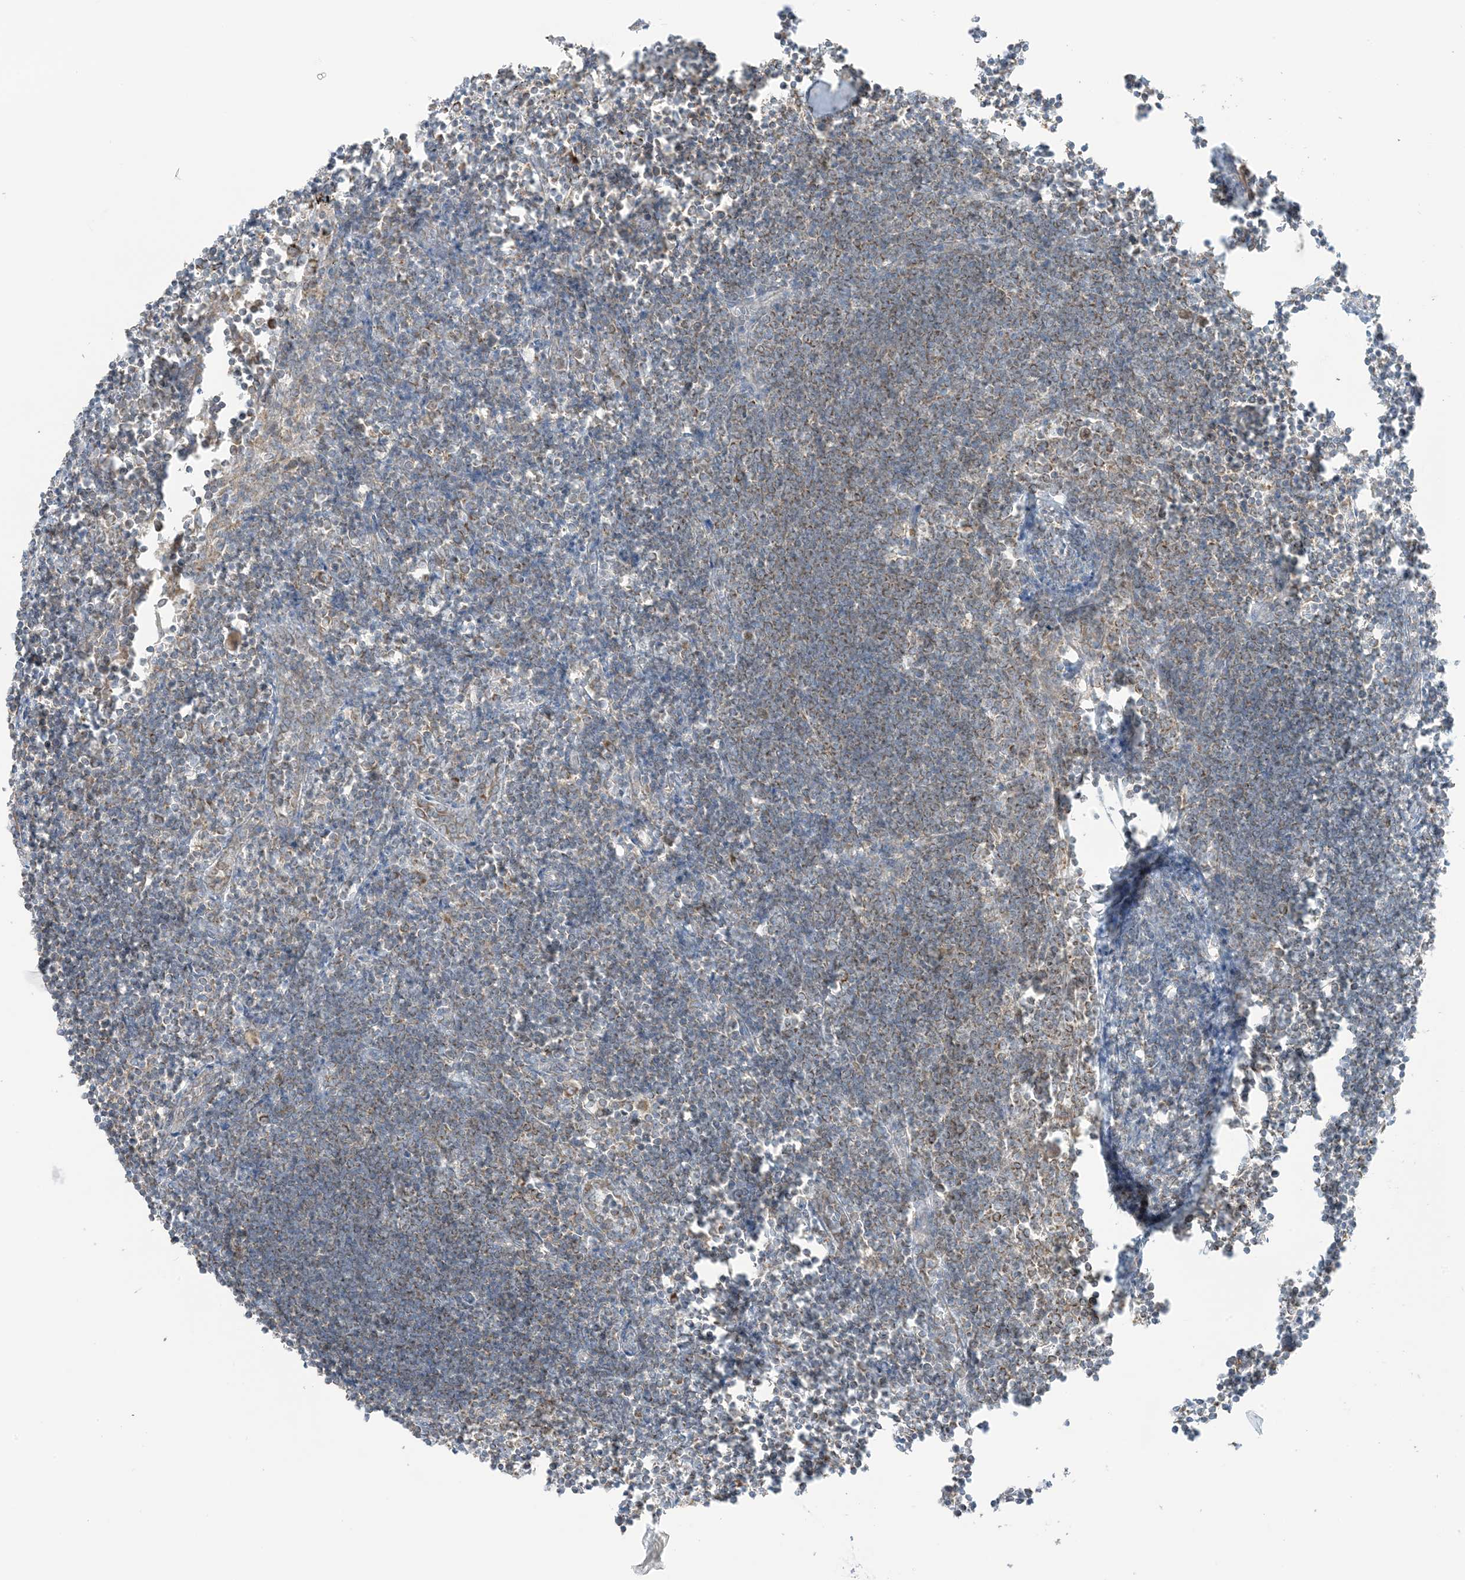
{"staining": {"intensity": "strong", "quantity": "25%-75%", "location": "cytoplasmic/membranous"}, "tissue": "lymph node", "cell_type": "Germinal center cells", "image_type": "normal", "snomed": [{"axis": "morphology", "description": "Normal tissue, NOS"}, {"axis": "morphology", "description": "Malignant melanoma, Metastatic site"}, {"axis": "topography", "description": "Lymph node"}], "caption": "Normal lymph node displays strong cytoplasmic/membranous positivity in about 25%-75% of germinal center cells, visualized by immunohistochemistry.", "gene": "N4BP3", "patient": {"sex": "male", "age": 41}}